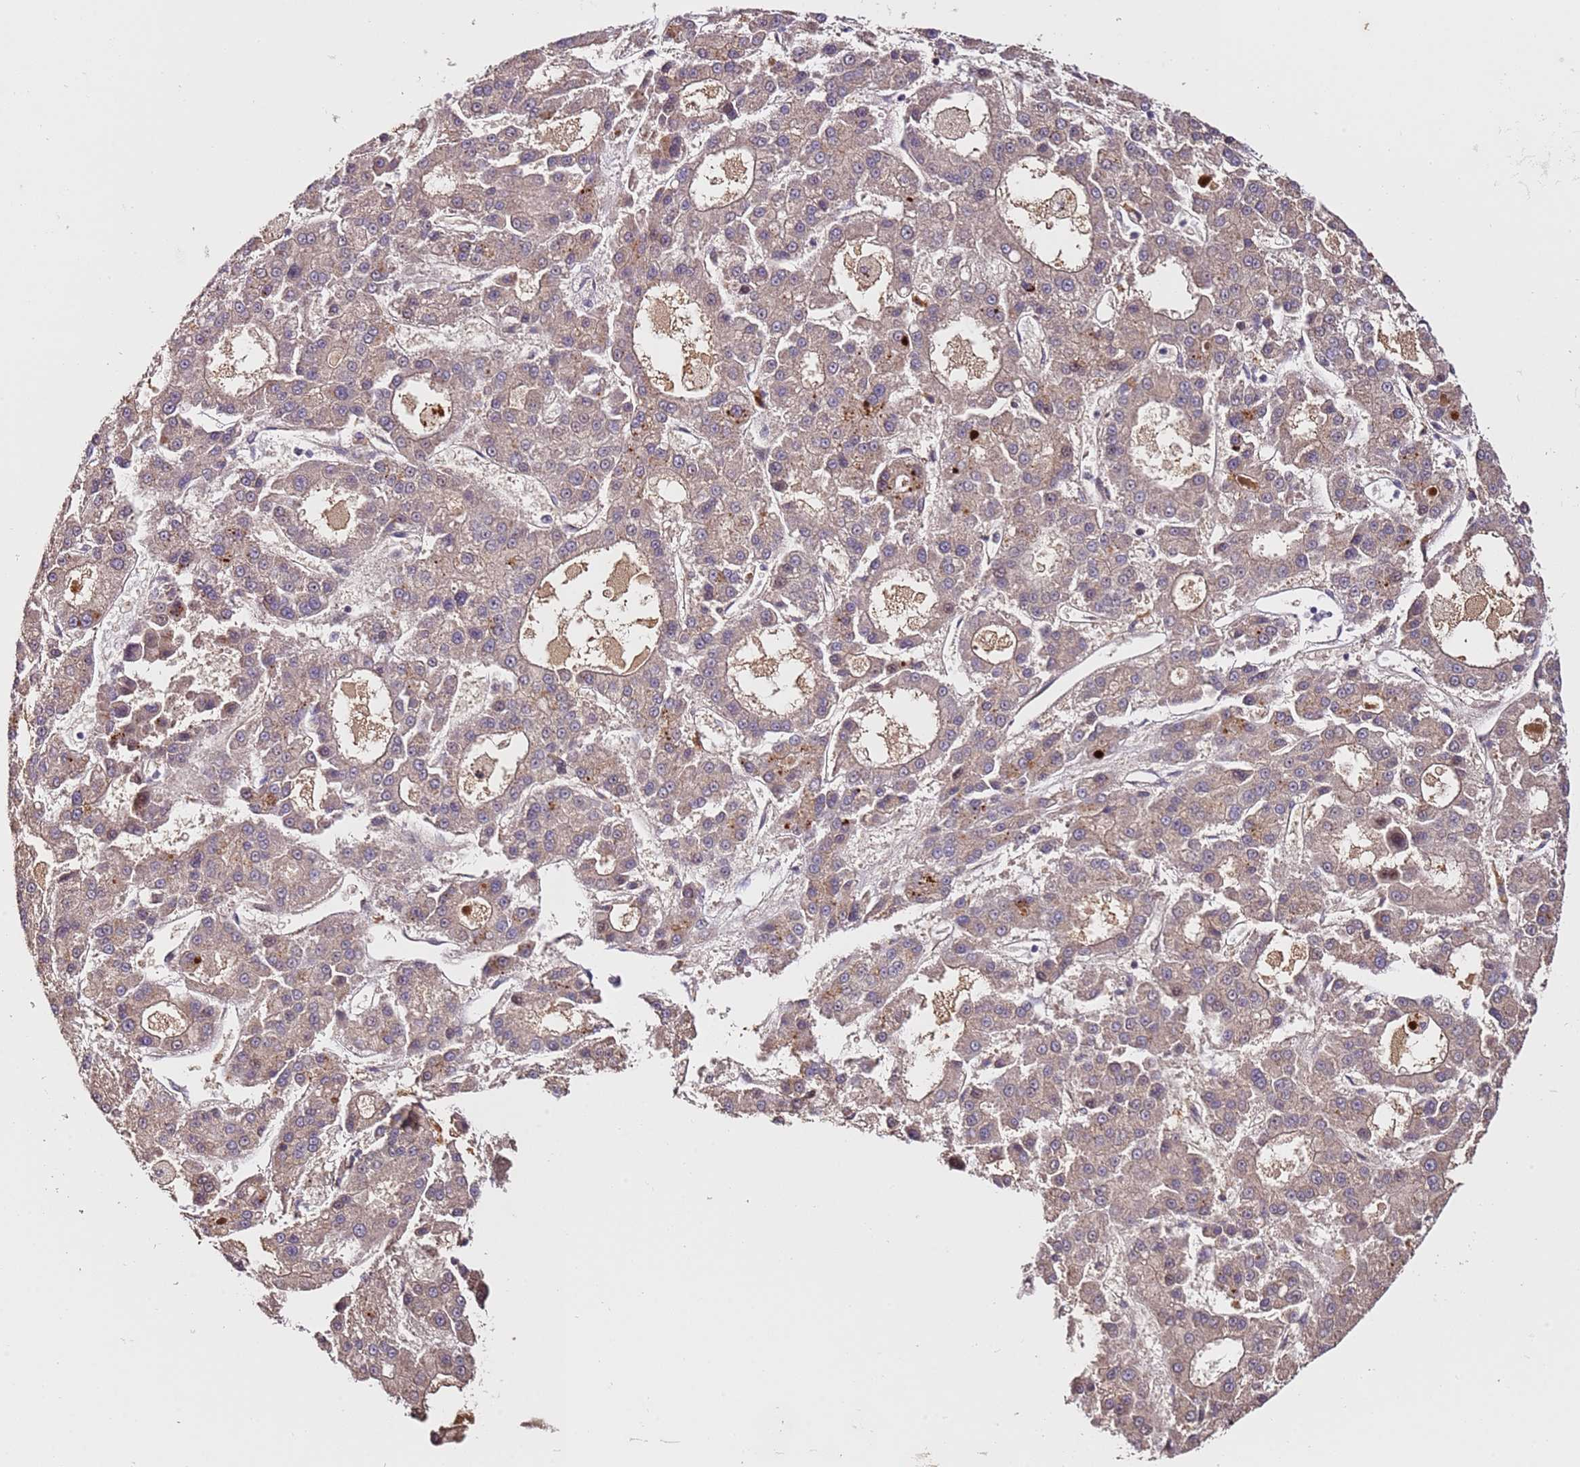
{"staining": {"intensity": "weak", "quantity": ">75%", "location": "cytoplasmic/membranous"}, "tissue": "liver cancer", "cell_type": "Tumor cells", "image_type": "cancer", "snomed": [{"axis": "morphology", "description": "Carcinoma, Hepatocellular, NOS"}, {"axis": "topography", "description": "Liver"}], "caption": "Protein expression analysis of liver cancer shows weak cytoplasmic/membranous positivity in approximately >75% of tumor cells. (Stains: DAB (3,3'-diaminobenzidine) in brown, nuclei in blue, Microscopy: brightfield microscopy at high magnification).", "gene": "DDX27", "patient": {"sex": "male", "age": 70}}